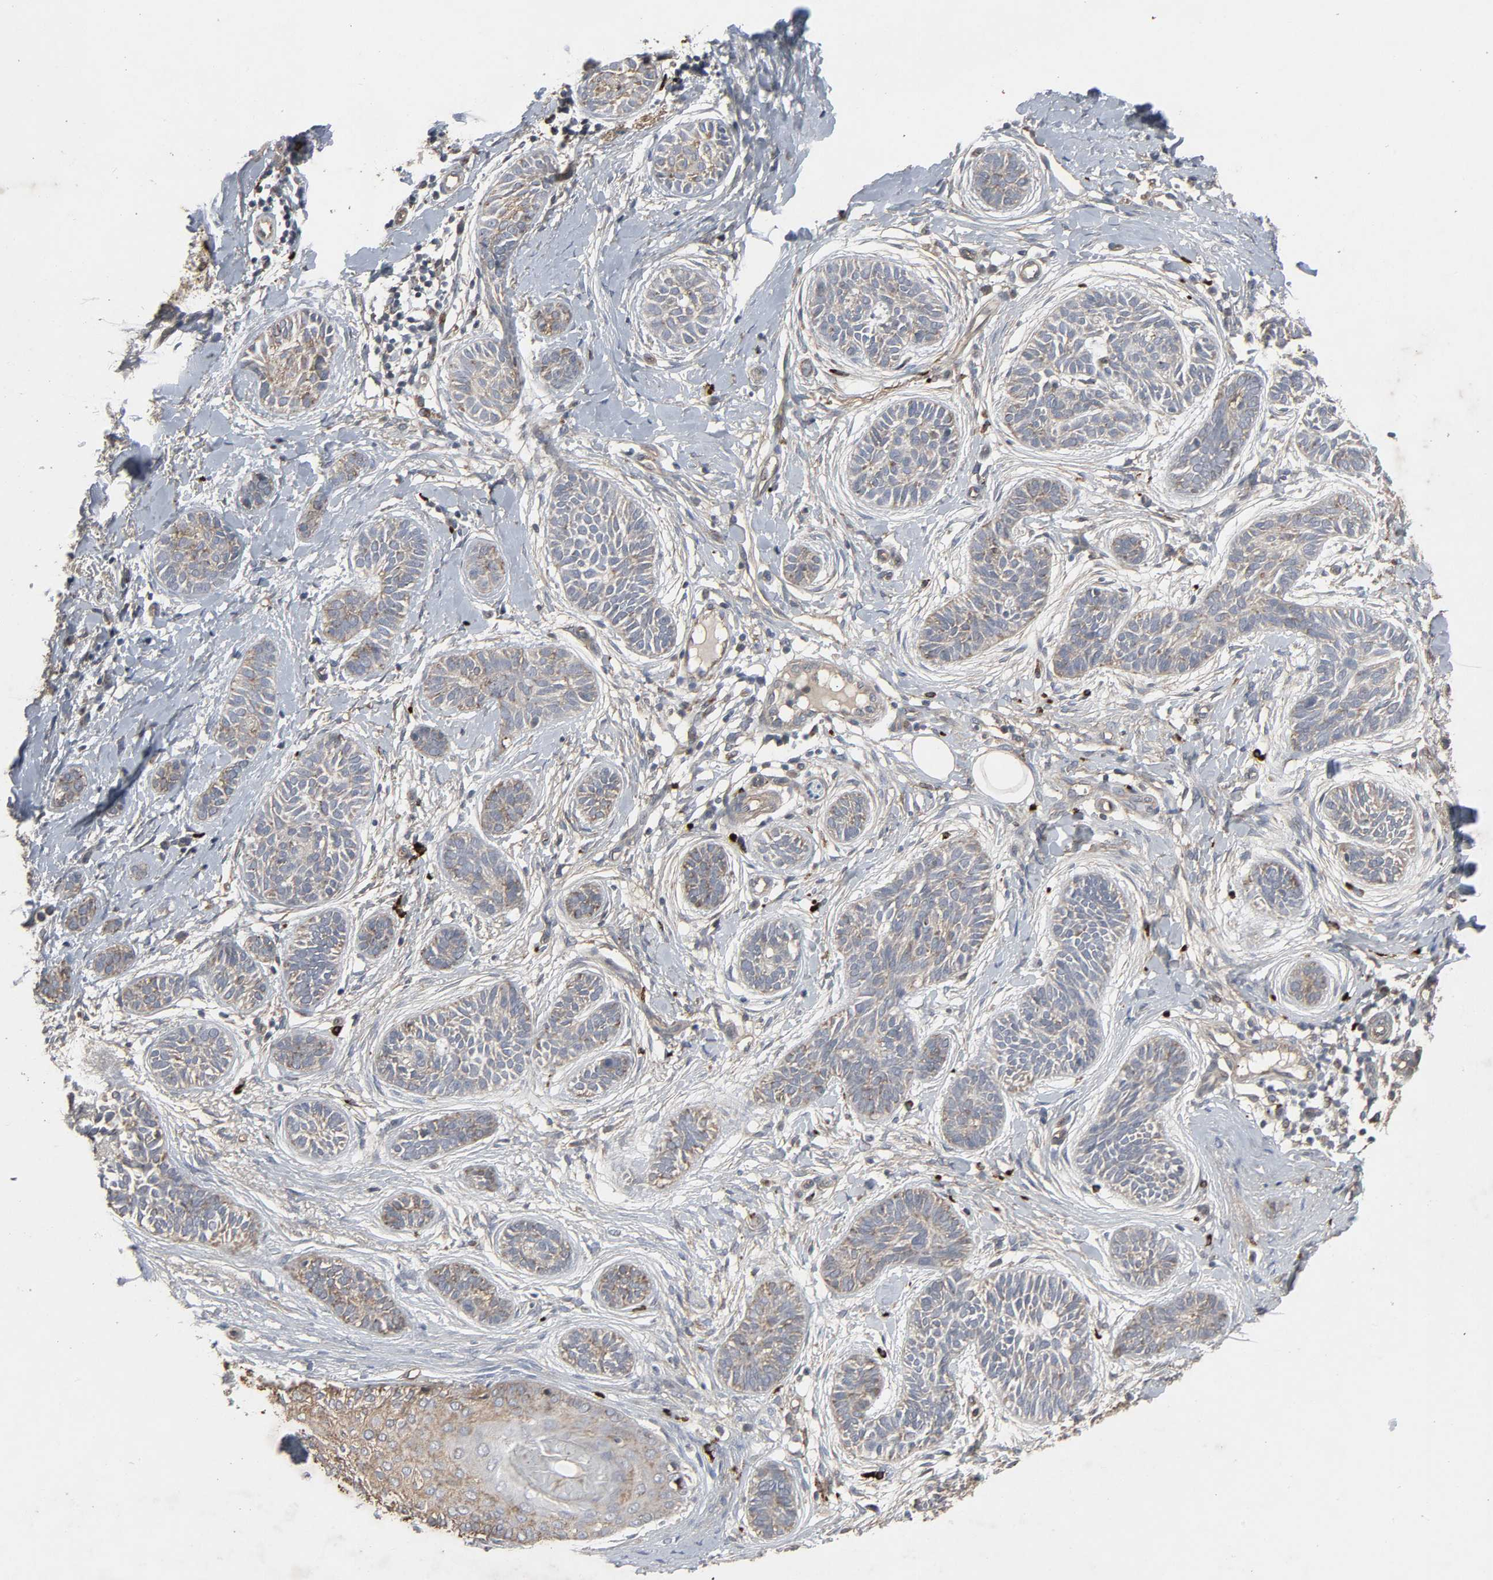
{"staining": {"intensity": "weak", "quantity": "25%-75%", "location": "cytoplasmic/membranous"}, "tissue": "skin cancer", "cell_type": "Tumor cells", "image_type": "cancer", "snomed": [{"axis": "morphology", "description": "Normal tissue, NOS"}, {"axis": "morphology", "description": "Basal cell carcinoma"}, {"axis": "topography", "description": "Skin"}], "caption": "Immunohistochemical staining of skin basal cell carcinoma shows weak cytoplasmic/membranous protein staining in approximately 25%-75% of tumor cells.", "gene": "ADCY4", "patient": {"sex": "male", "age": 63}}